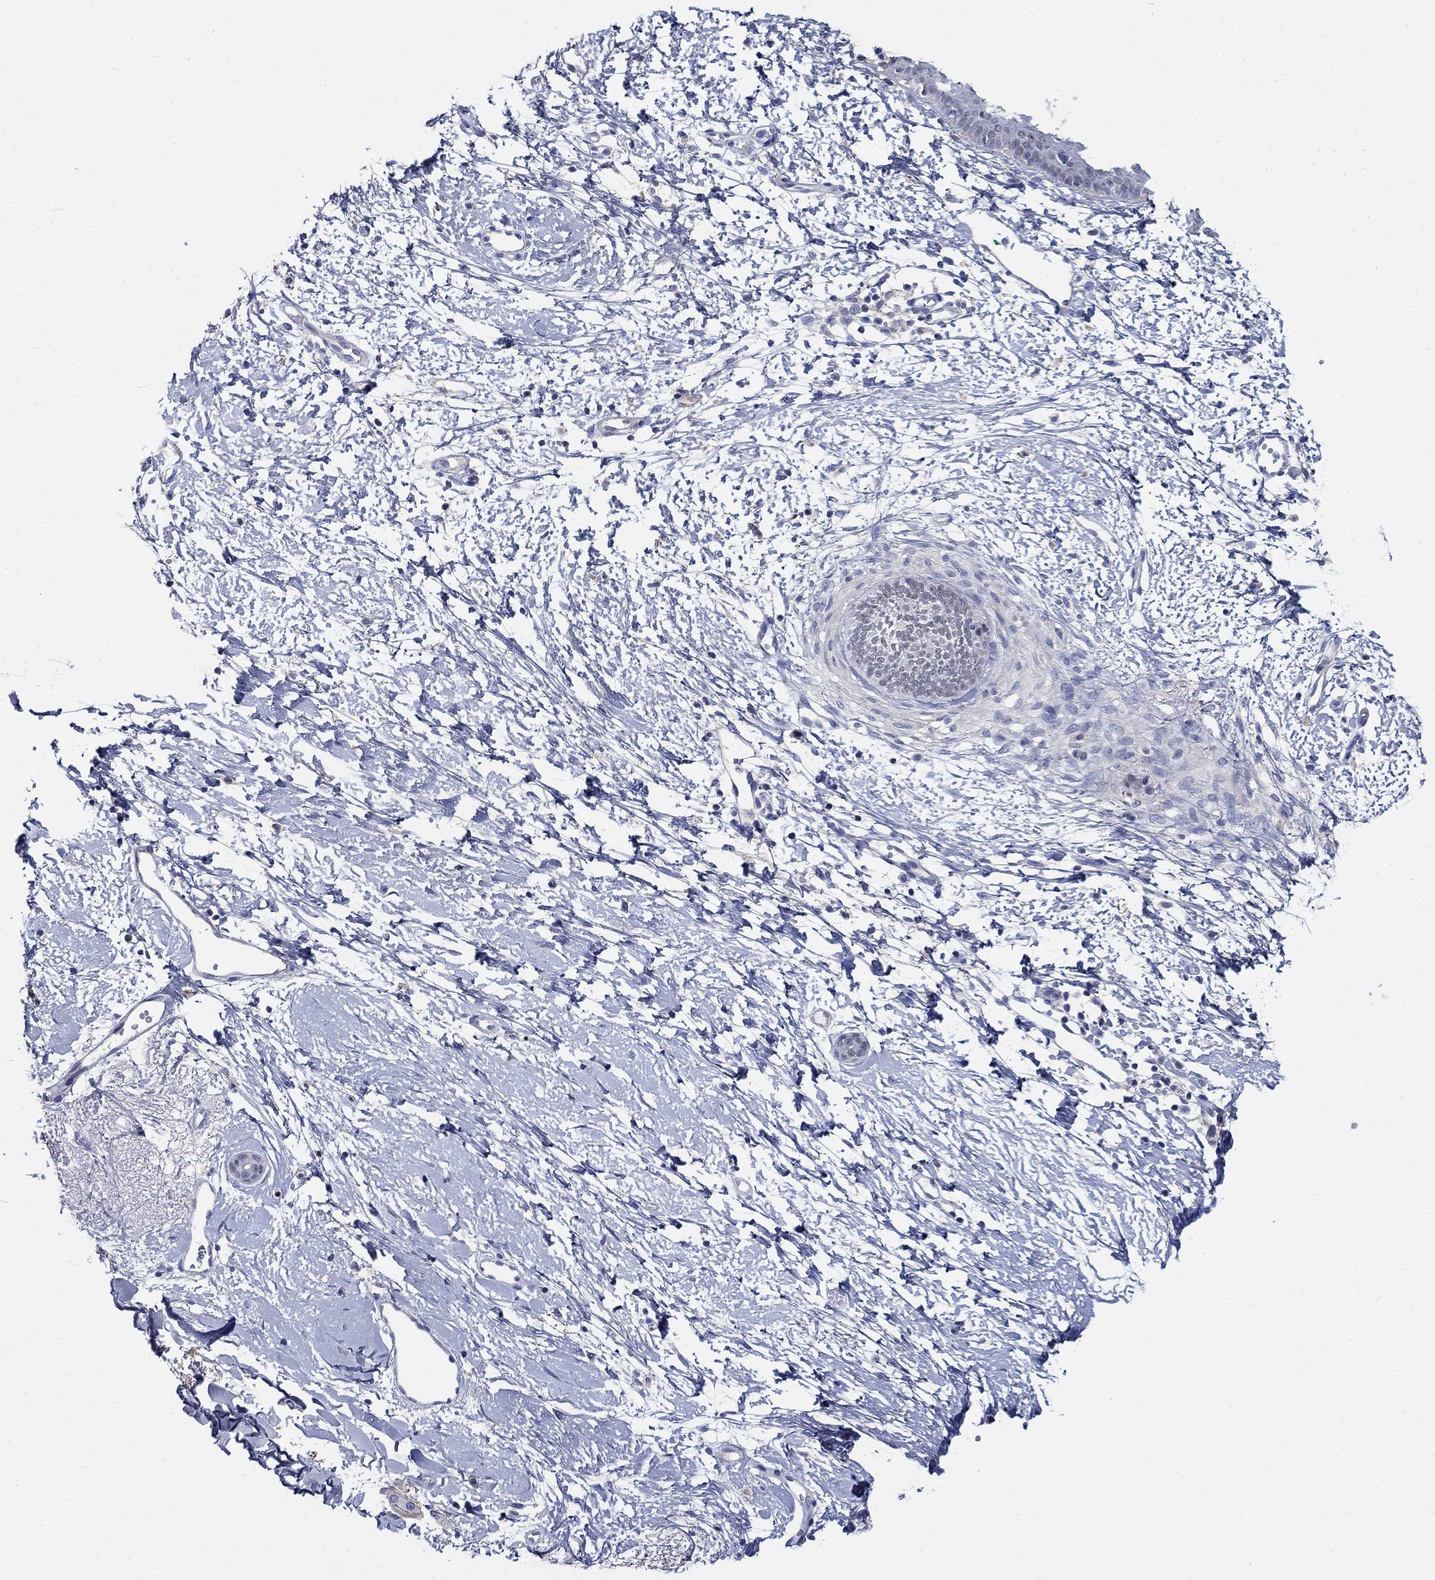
{"staining": {"intensity": "negative", "quantity": "none", "location": "none"}, "tissue": "skin cancer", "cell_type": "Tumor cells", "image_type": "cancer", "snomed": [{"axis": "morphology", "description": "Normal tissue, NOS"}, {"axis": "morphology", "description": "Basal cell carcinoma"}, {"axis": "topography", "description": "Skin"}], "caption": "High magnification brightfield microscopy of skin cancer (basal cell carcinoma) stained with DAB (brown) and counterstained with hematoxylin (blue): tumor cells show no significant expression.", "gene": "SOX2", "patient": {"sex": "male", "age": 84}}